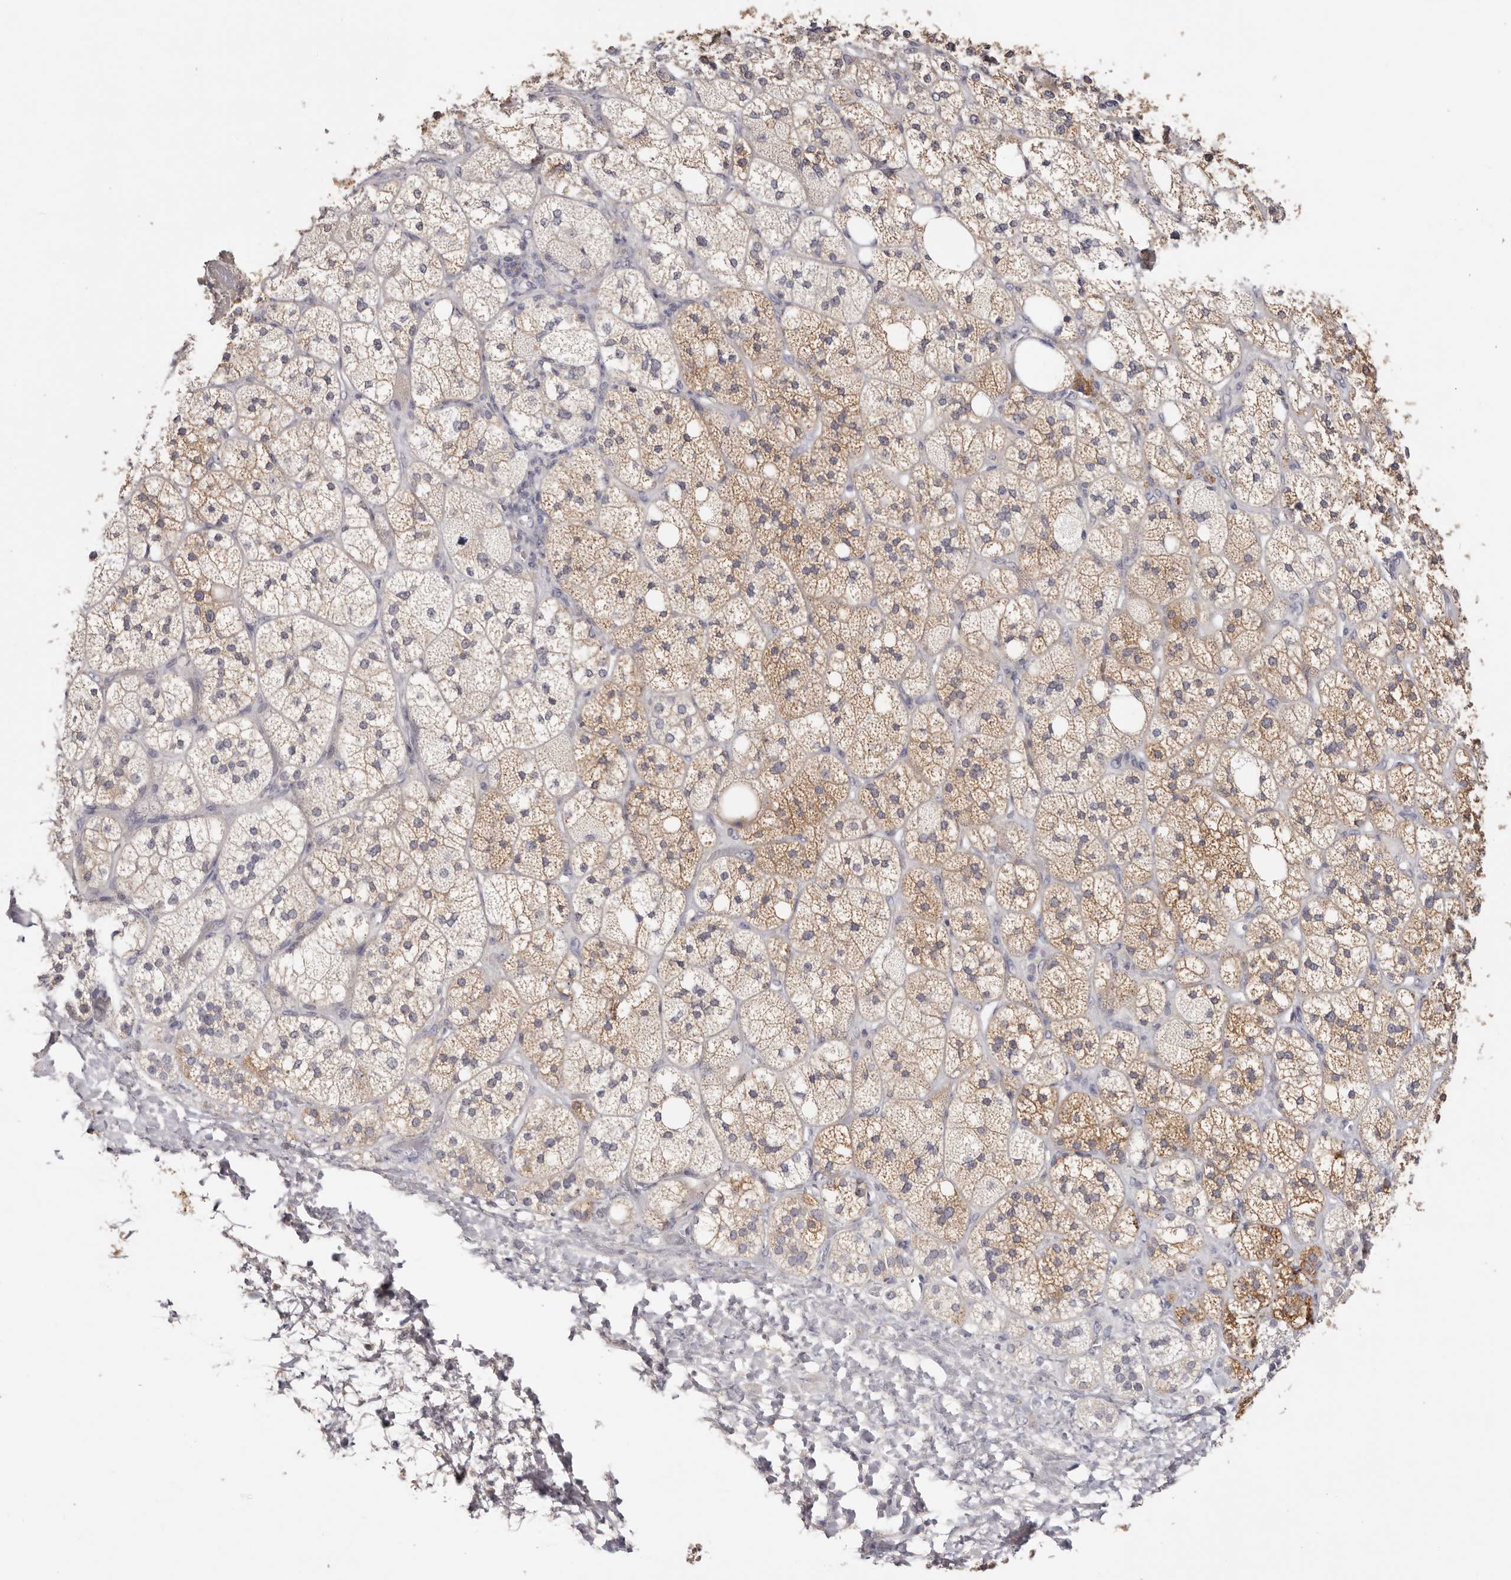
{"staining": {"intensity": "moderate", "quantity": "25%-75%", "location": "cytoplasmic/membranous"}, "tissue": "adrenal gland", "cell_type": "Glandular cells", "image_type": "normal", "snomed": [{"axis": "morphology", "description": "Normal tissue, NOS"}, {"axis": "topography", "description": "Adrenal gland"}], "caption": "This is an image of IHC staining of benign adrenal gland, which shows moderate staining in the cytoplasmic/membranous of glandular cells.", "gene": "CCDC190", "patient": {"sex": "male", "age": 61}}